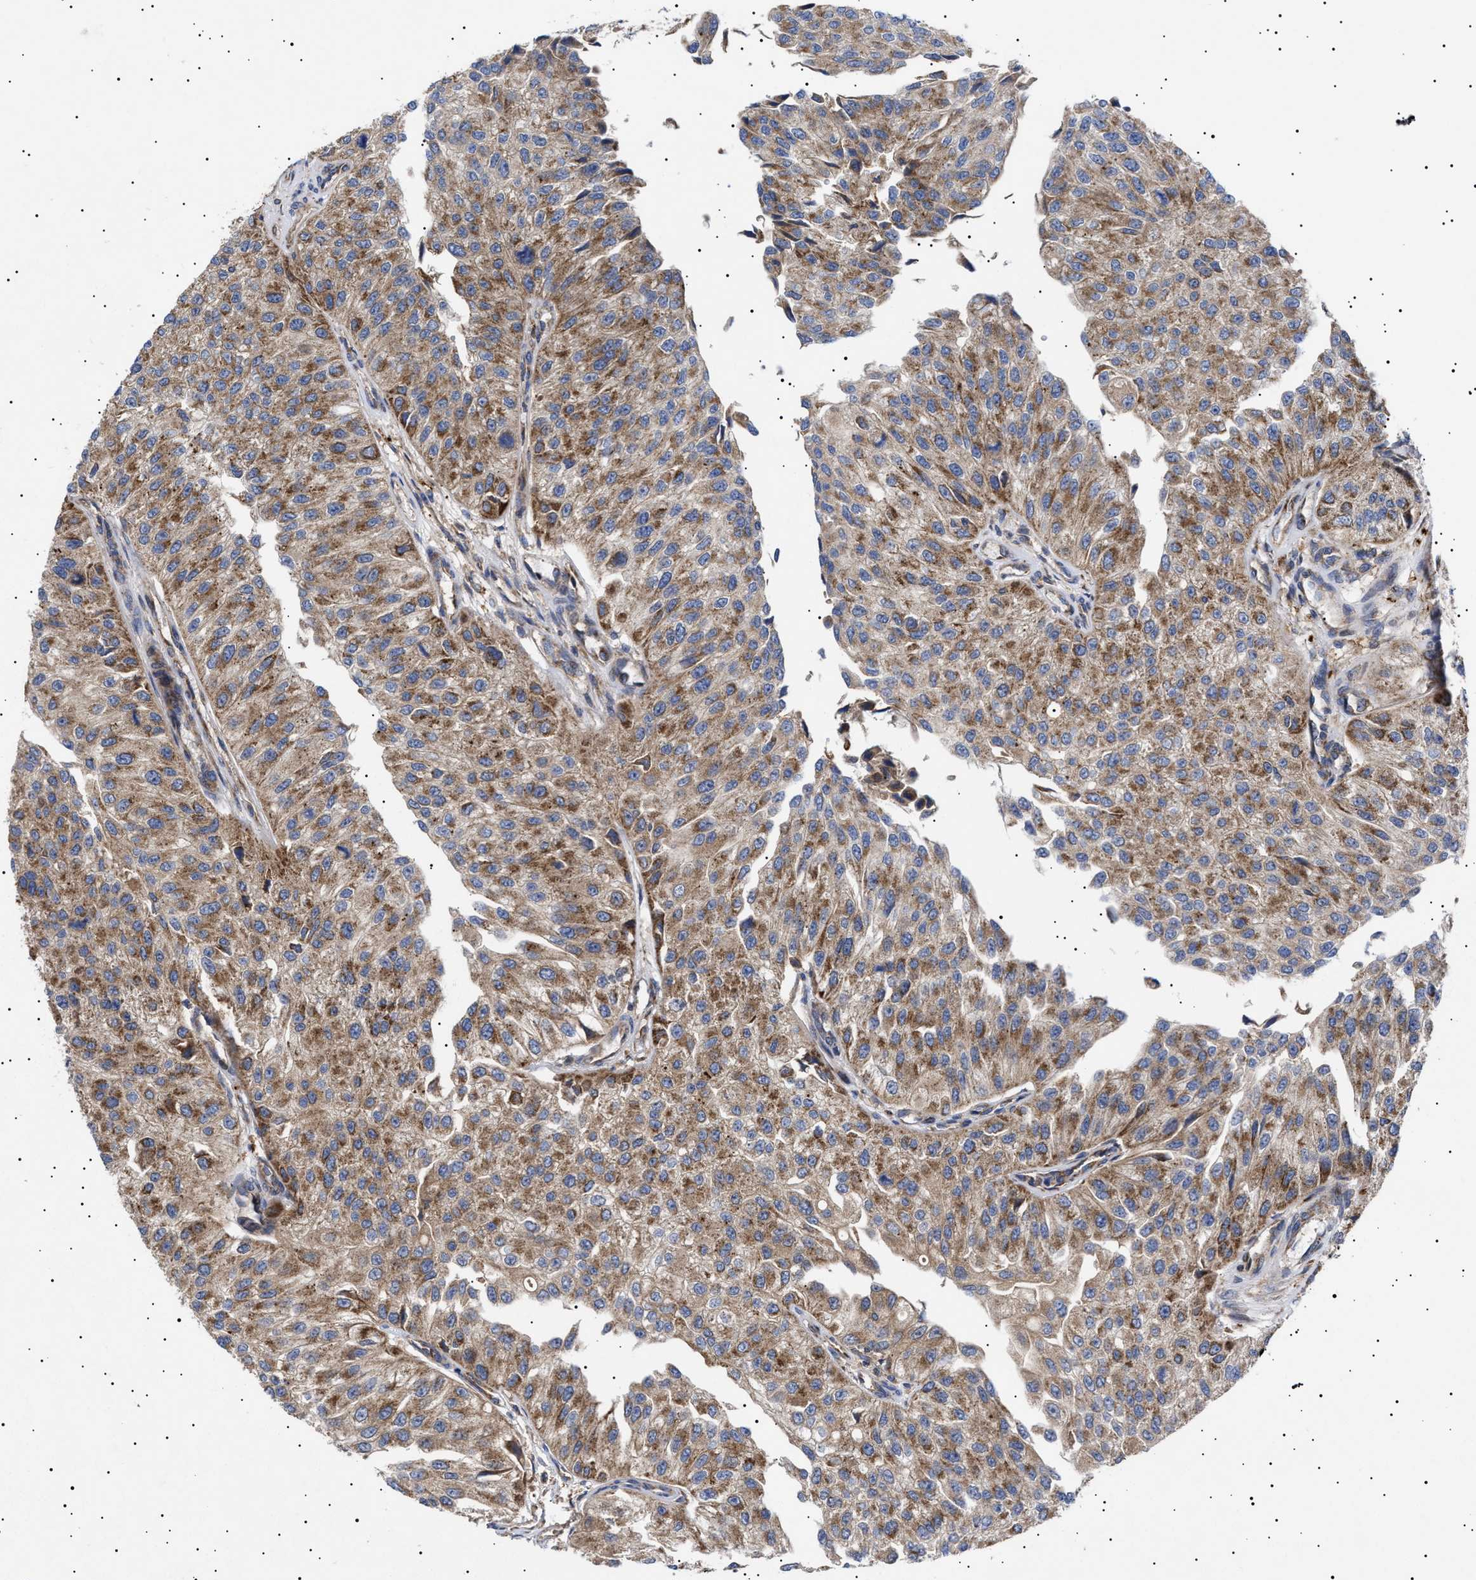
{"staining": {"intensity": "moderate", "quantity": ">75%", "location": "cytoplasmic/membranous"}, "tissue": "urothelial cancer", "cell_type": "Tumor cells", "image_type": "cancer", "snomed": [{"axis": "morphology", "description": "Urothelial carcinoma, High grade"}, {"axis": "topography", "description": "Kidney"}, {"axis": "topography", "description": "Urinary bladder"}], "caption": "Protein expression analysis of urothelial cancer displays moderate cytoplasmic/membranous expression in about >75% of tumor cells.", "gene": "MRPL10", "patient": {"sex": "male", "age": 77}}